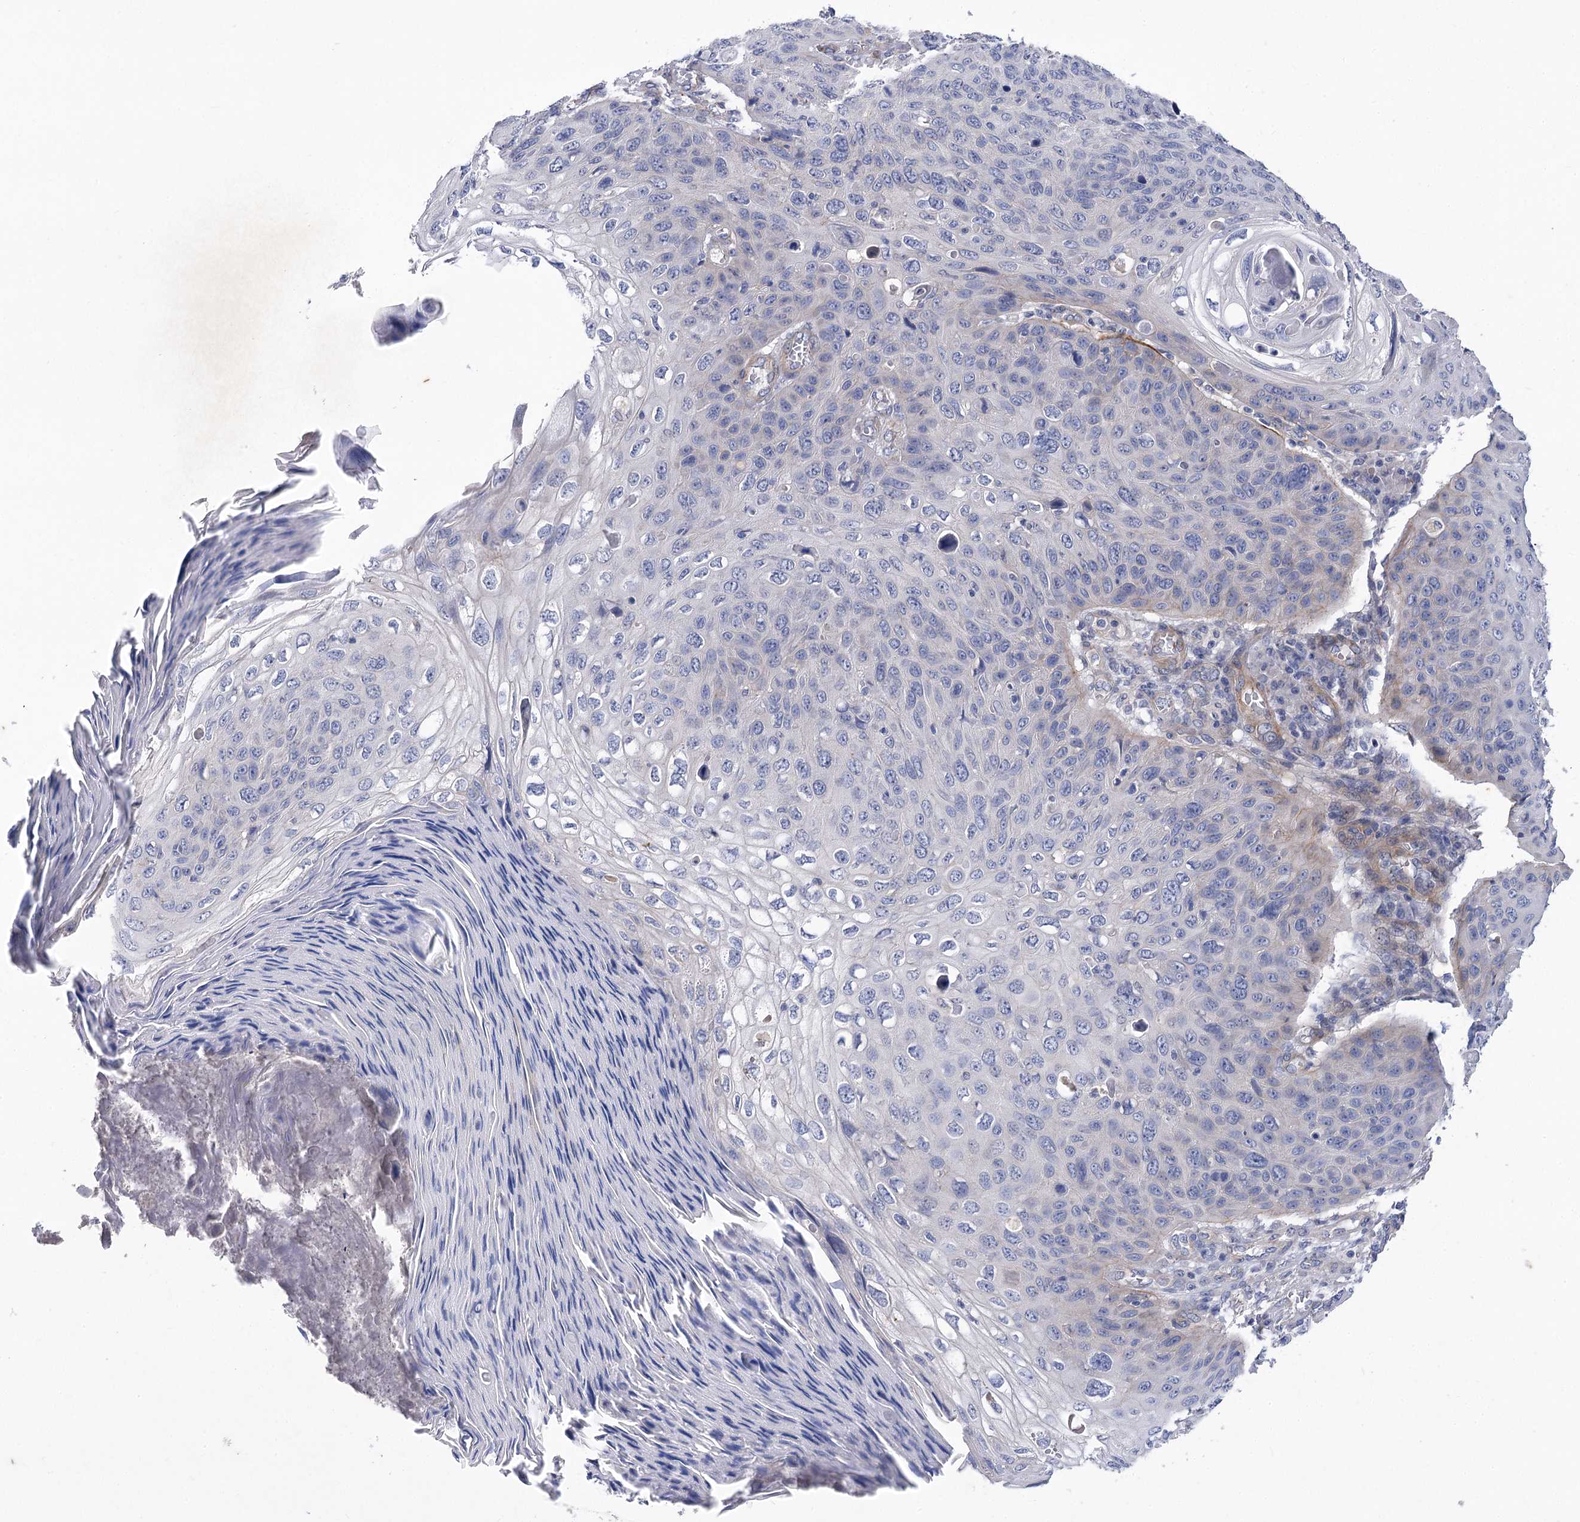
{"staining": {"intensity": "negative", "quantity": "none", "location": "none"}, "tissue": "skin cancer", "cell_type": "Tumor cells", "image_type": "cancer", "snomed": [{"axis": "morphology", "description": "Squamous cell carcinoma, NOS"}, {"axis": "topography", "description": "Skin"}], "caption": "Tumor cells are negative for protein expression in human squamous cell carcinoma (skin).", "gene": "RDH16", "patient": {"sex": "female", "age": 90}}